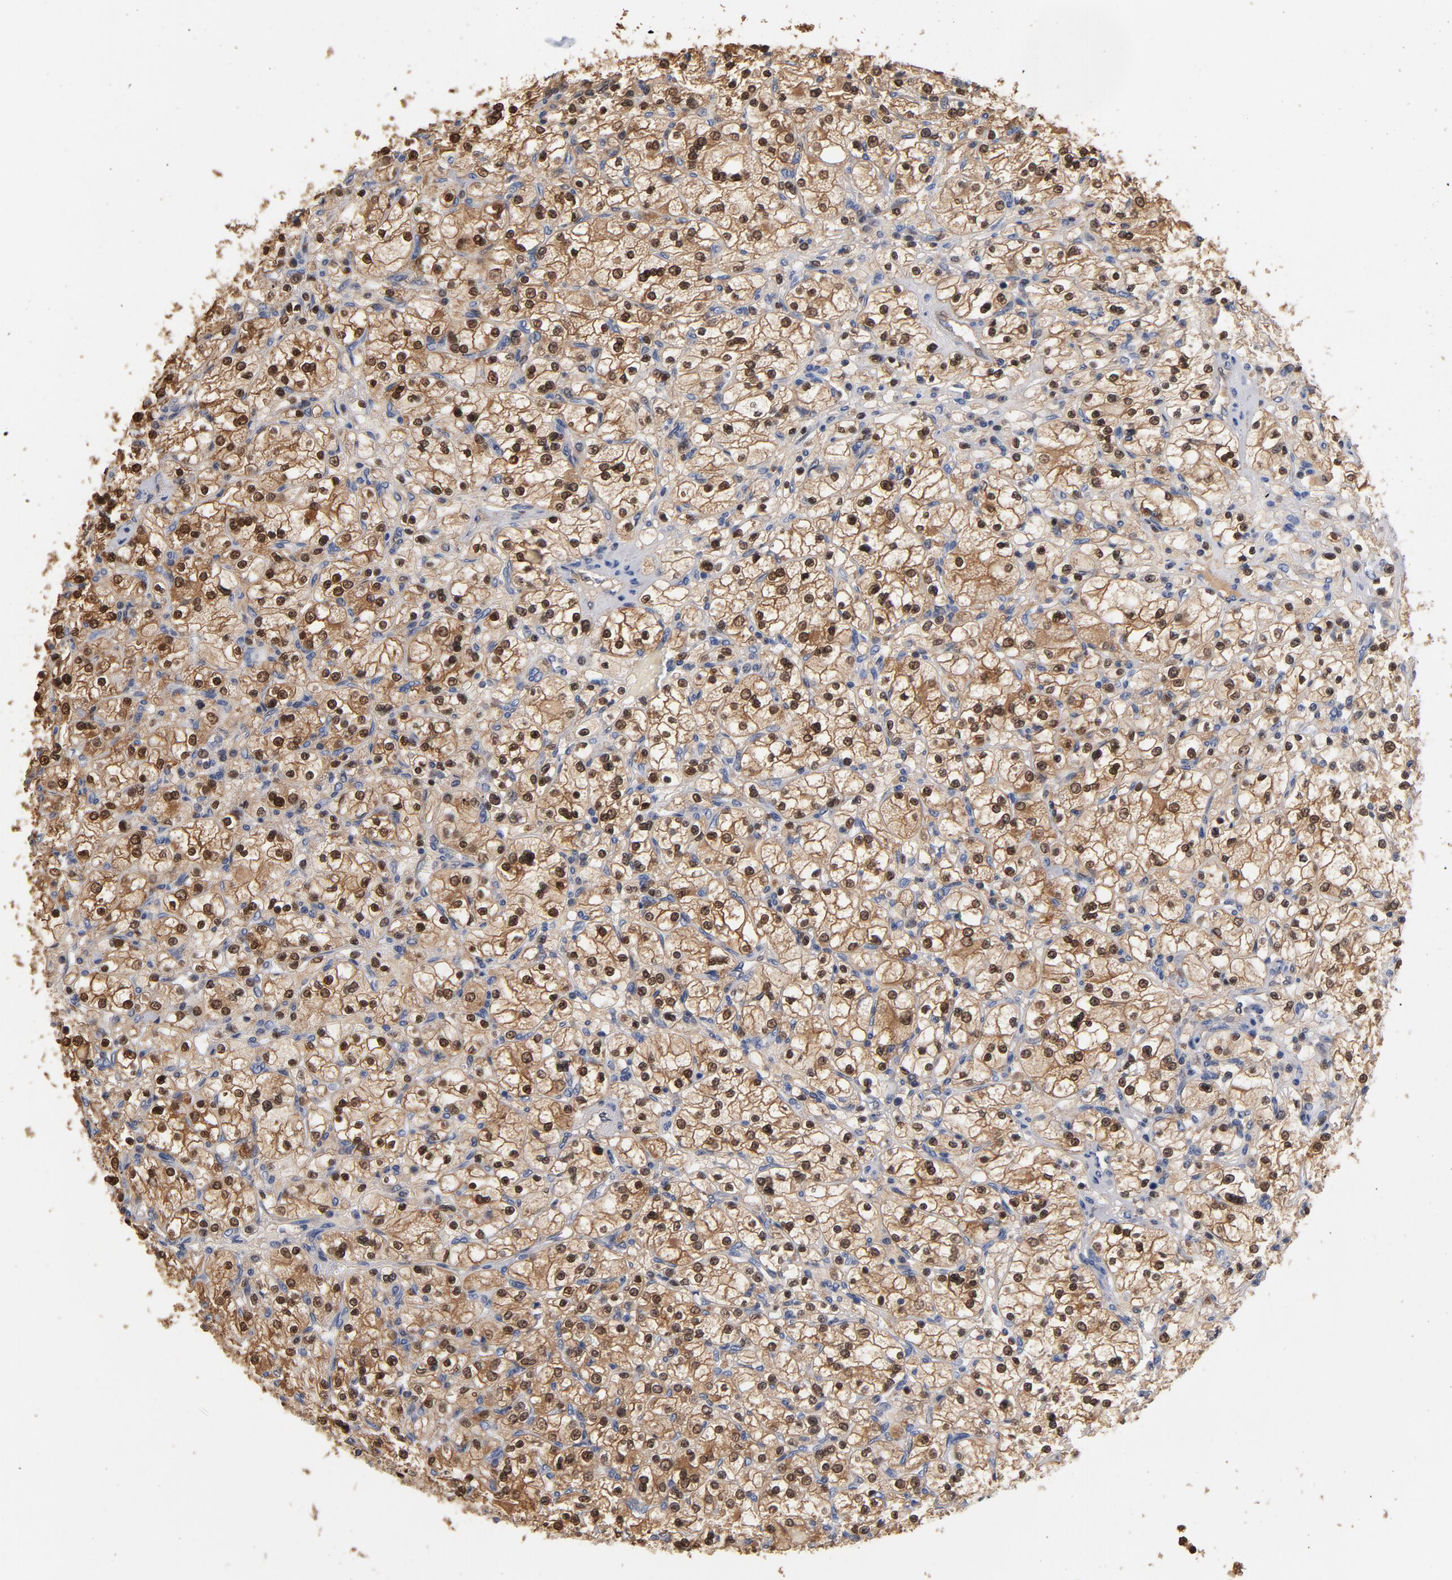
{"staining": {"intensity": "moderate", "quantity": "25%-75%", "location": "cytoplasmic/membranous,nuclear"}, "tissue": "renal cancer", "cell_type": "Tumor cells", "image_type": "cancer", "snomed": [{"axis": "morphology", "description": "Adenocarcinoma, NOS"}, {"axis": "topography", "description": "Kidney"}], "caption": "Immunohistochemical staining of human renal adenocarcinoma displays moderate cytoplasmic/membranous and nuclear protein expression in approximately 25%-75% of tumor cells. The staining was performed using DAB (3,3'-diaminobenzidine) to visualize the protein expression in brown, while the nuclei were stained in blue with hematoxylin (Magnification: 20x).", "gene": "MIF", "patient": {"sex": "female", "age": 83}}